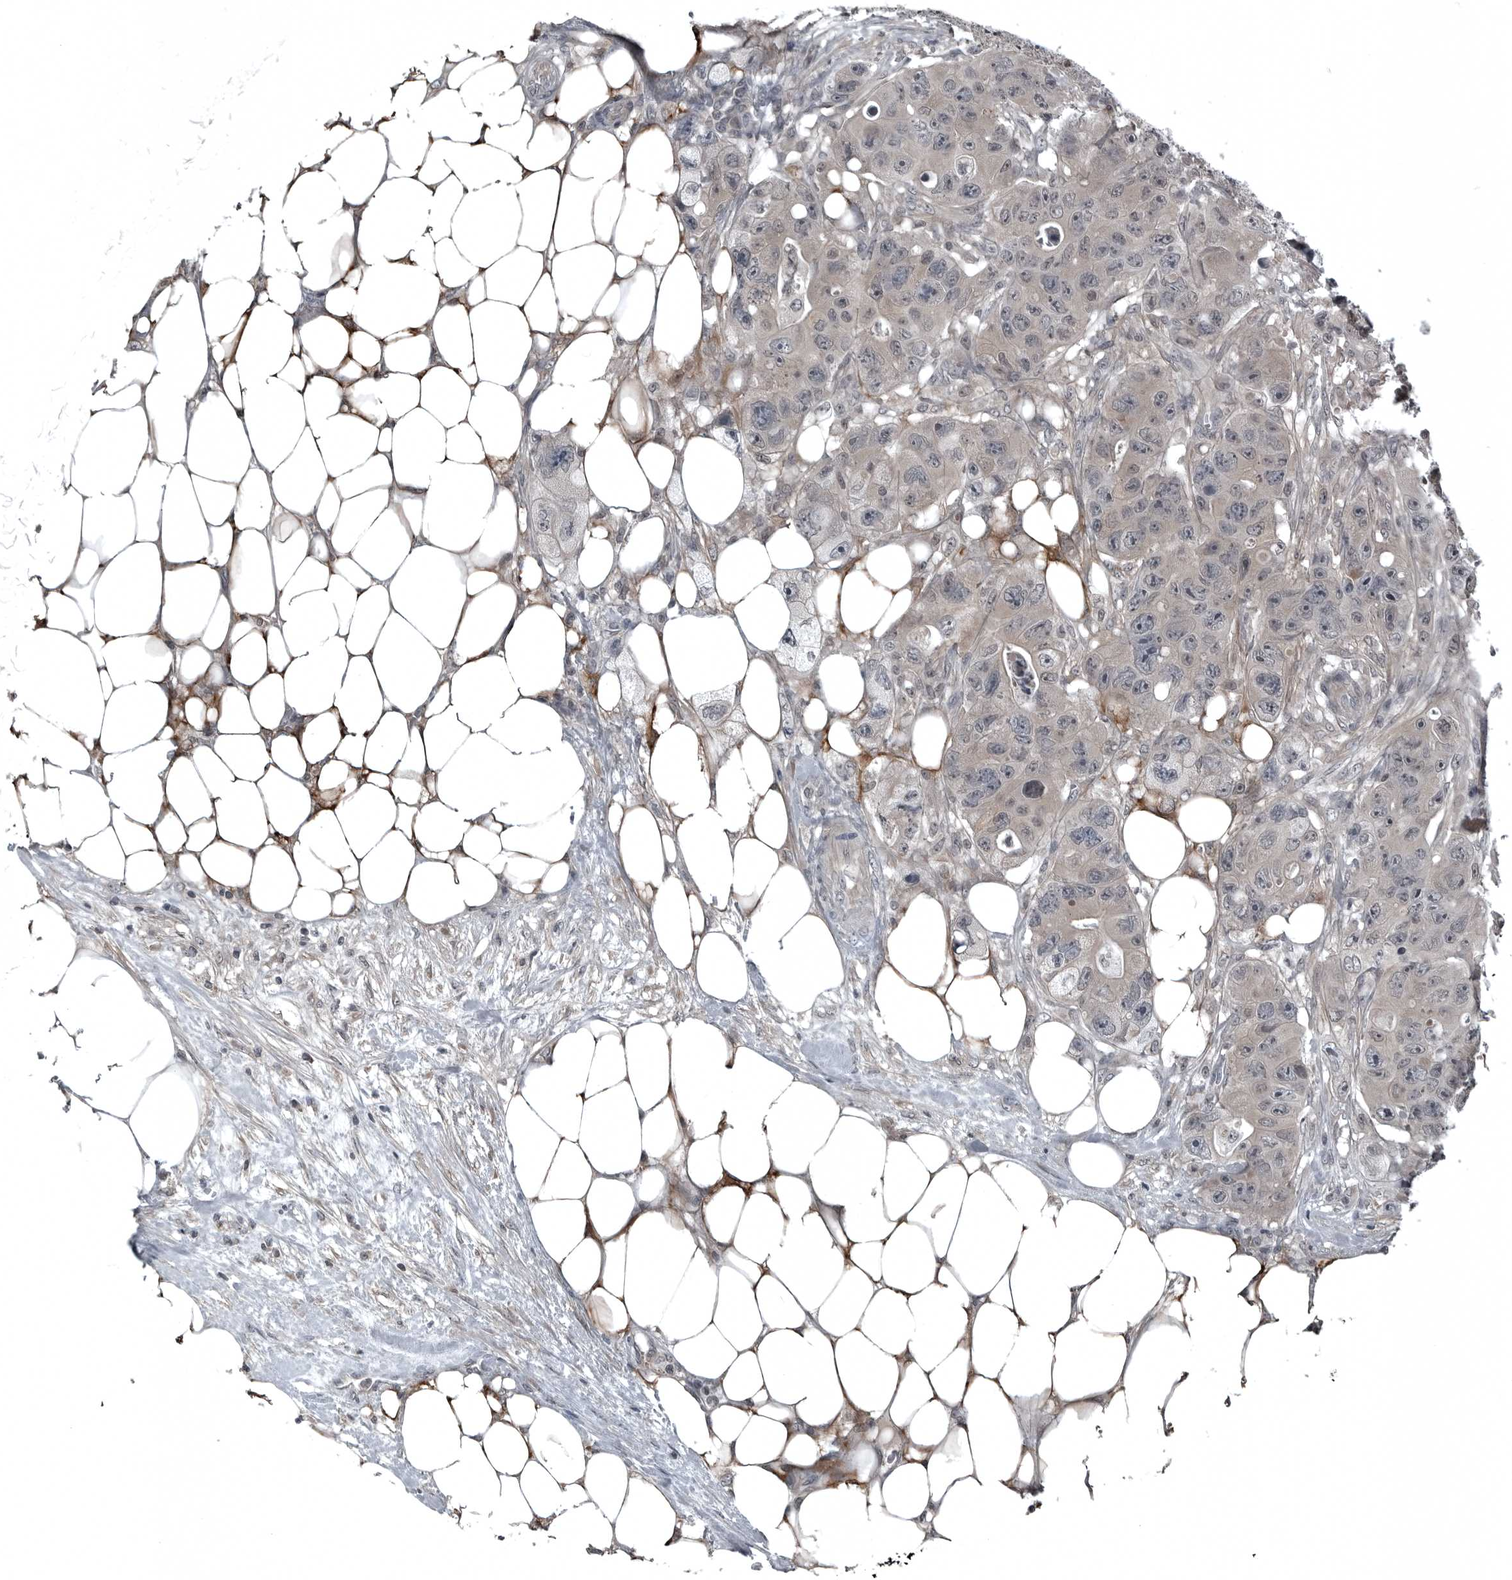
{"staining": {"intensity": "weak", "quantity": ">75%", "location": "cytoplasmic/membranous,nuclear"}, "tissue": "colorectal cancer", "cell_type": "Tumor cells", "image_type": "cancer", "snomed": [{"axis": "morphology", "description": "Adenocarcinoma, NOS"}, {"axis": "topography", "description": "Colon"}], "caption": "A micrograph of human colorectal cancer stained for a protein shows weak cytoplasmic/membranous and nuclear brown staining in tumor cells. Immunohistochemistry (ihc) stains the protein of interest in brown and the nuclei are stained blue.", "gene": "GAK", "patient": {"sex": "female", "age": 46}}